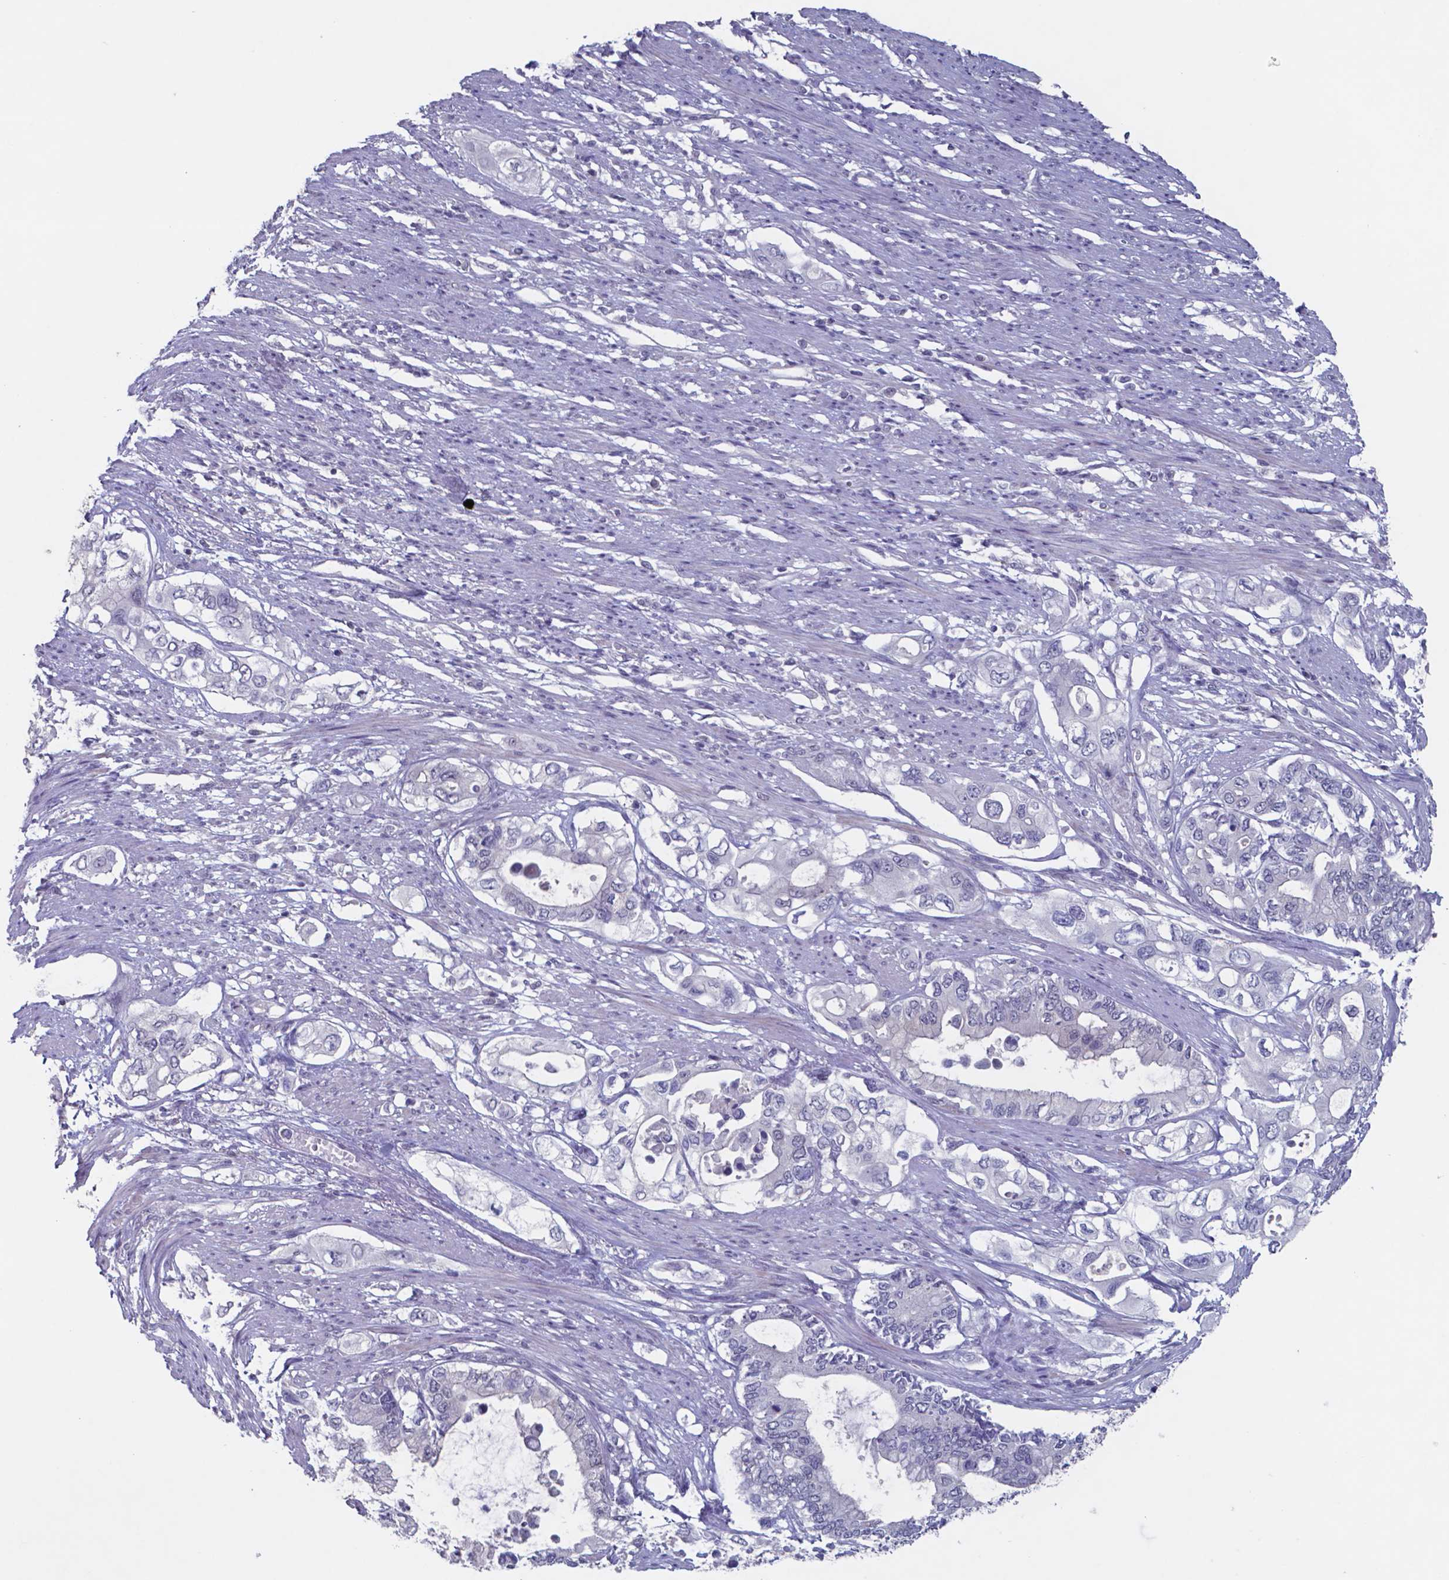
{"staining": {"intensity": "negative", "quantity": "none", "location": "none"}, "tissue": "pancreatic cancer", "cell_type": "Tumor cells", "image_type": "cancer", "snomed": [{"axis": "morphology", "description": "Adenocarcinoma, NOS"}, {"axis": "topography", "description": "Pancreas"}], "caption": "Immunohistochemistry micrograph of human pancreatic adenocarcinoma stained for a protein (brown), which shows no positivity in tumor cells.", "gene": "TDP2", "patient": {"sex": "female", "age": 63}}